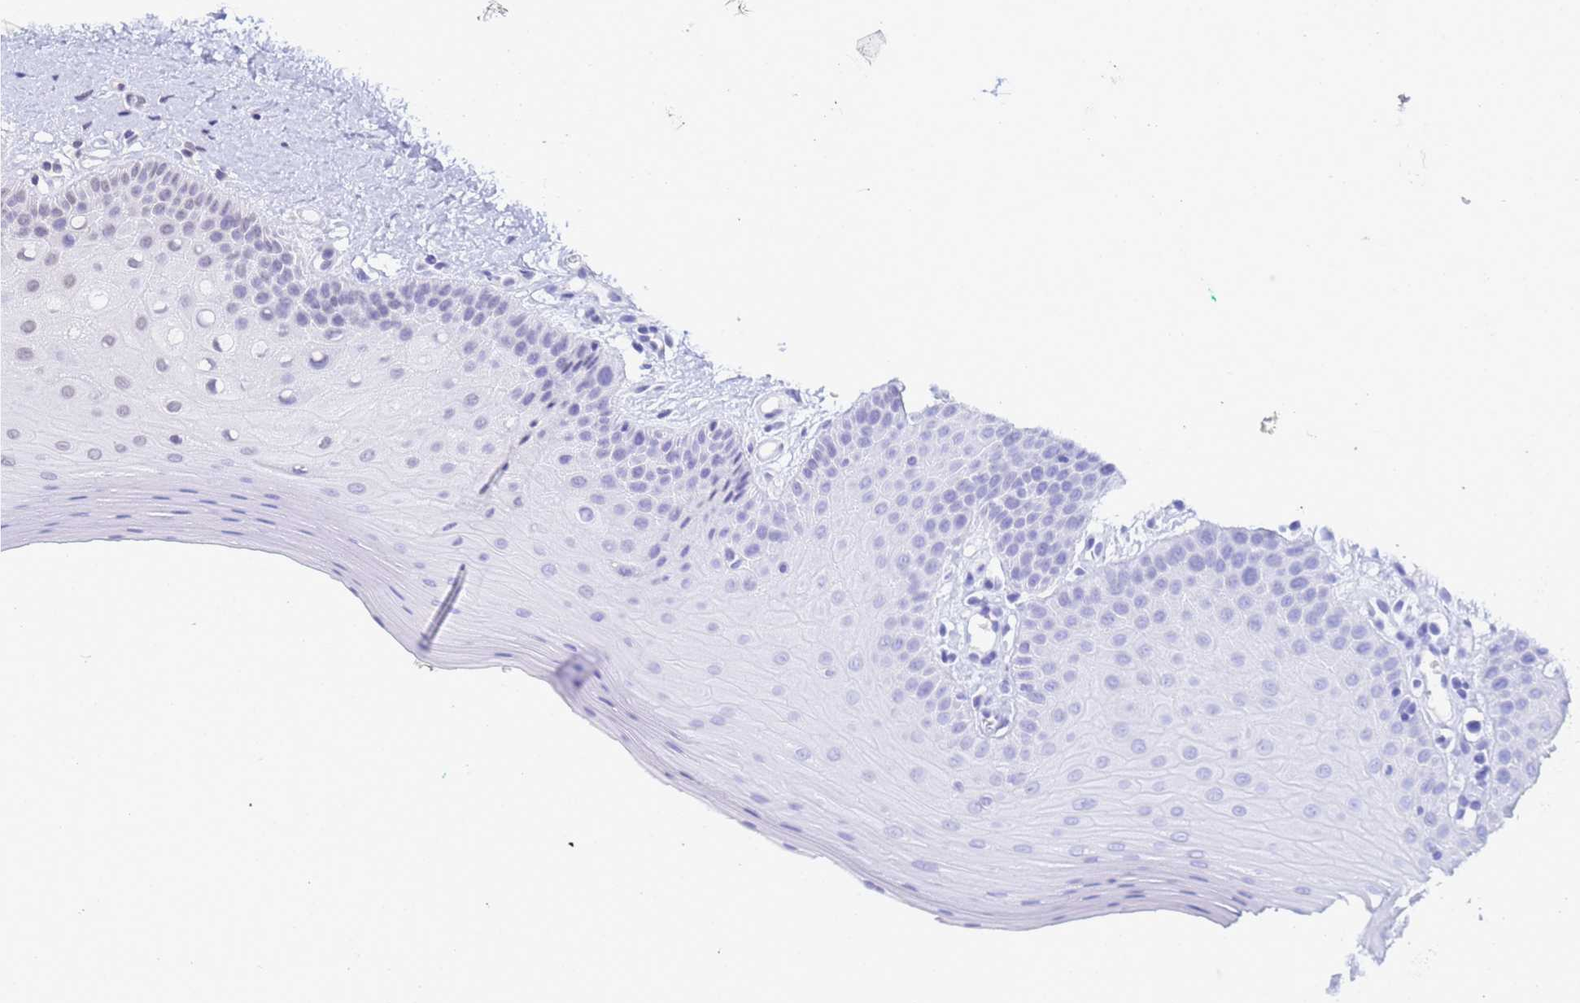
{"staining": {"intensity": "negative", "quantity": "none", "location": "none"}, "tissue": "oral mucosa", "cell_type": "Squamous epithelial cells", "image_type": "normal", "snomed": [{"axis": "morphology", "description": "Normal tissue, NOS"}, {"axis": "topography", "description": "Oral tissue"}], "caption": "Oral mucosa was stained to show a protein in brown. There is no significant staining in squamous epithelial cells. (Immunohistochemistry, brightfield microscopy, high magnification).", "gene": "MYL7", "patient": {"sex": "female", "age": 67}}